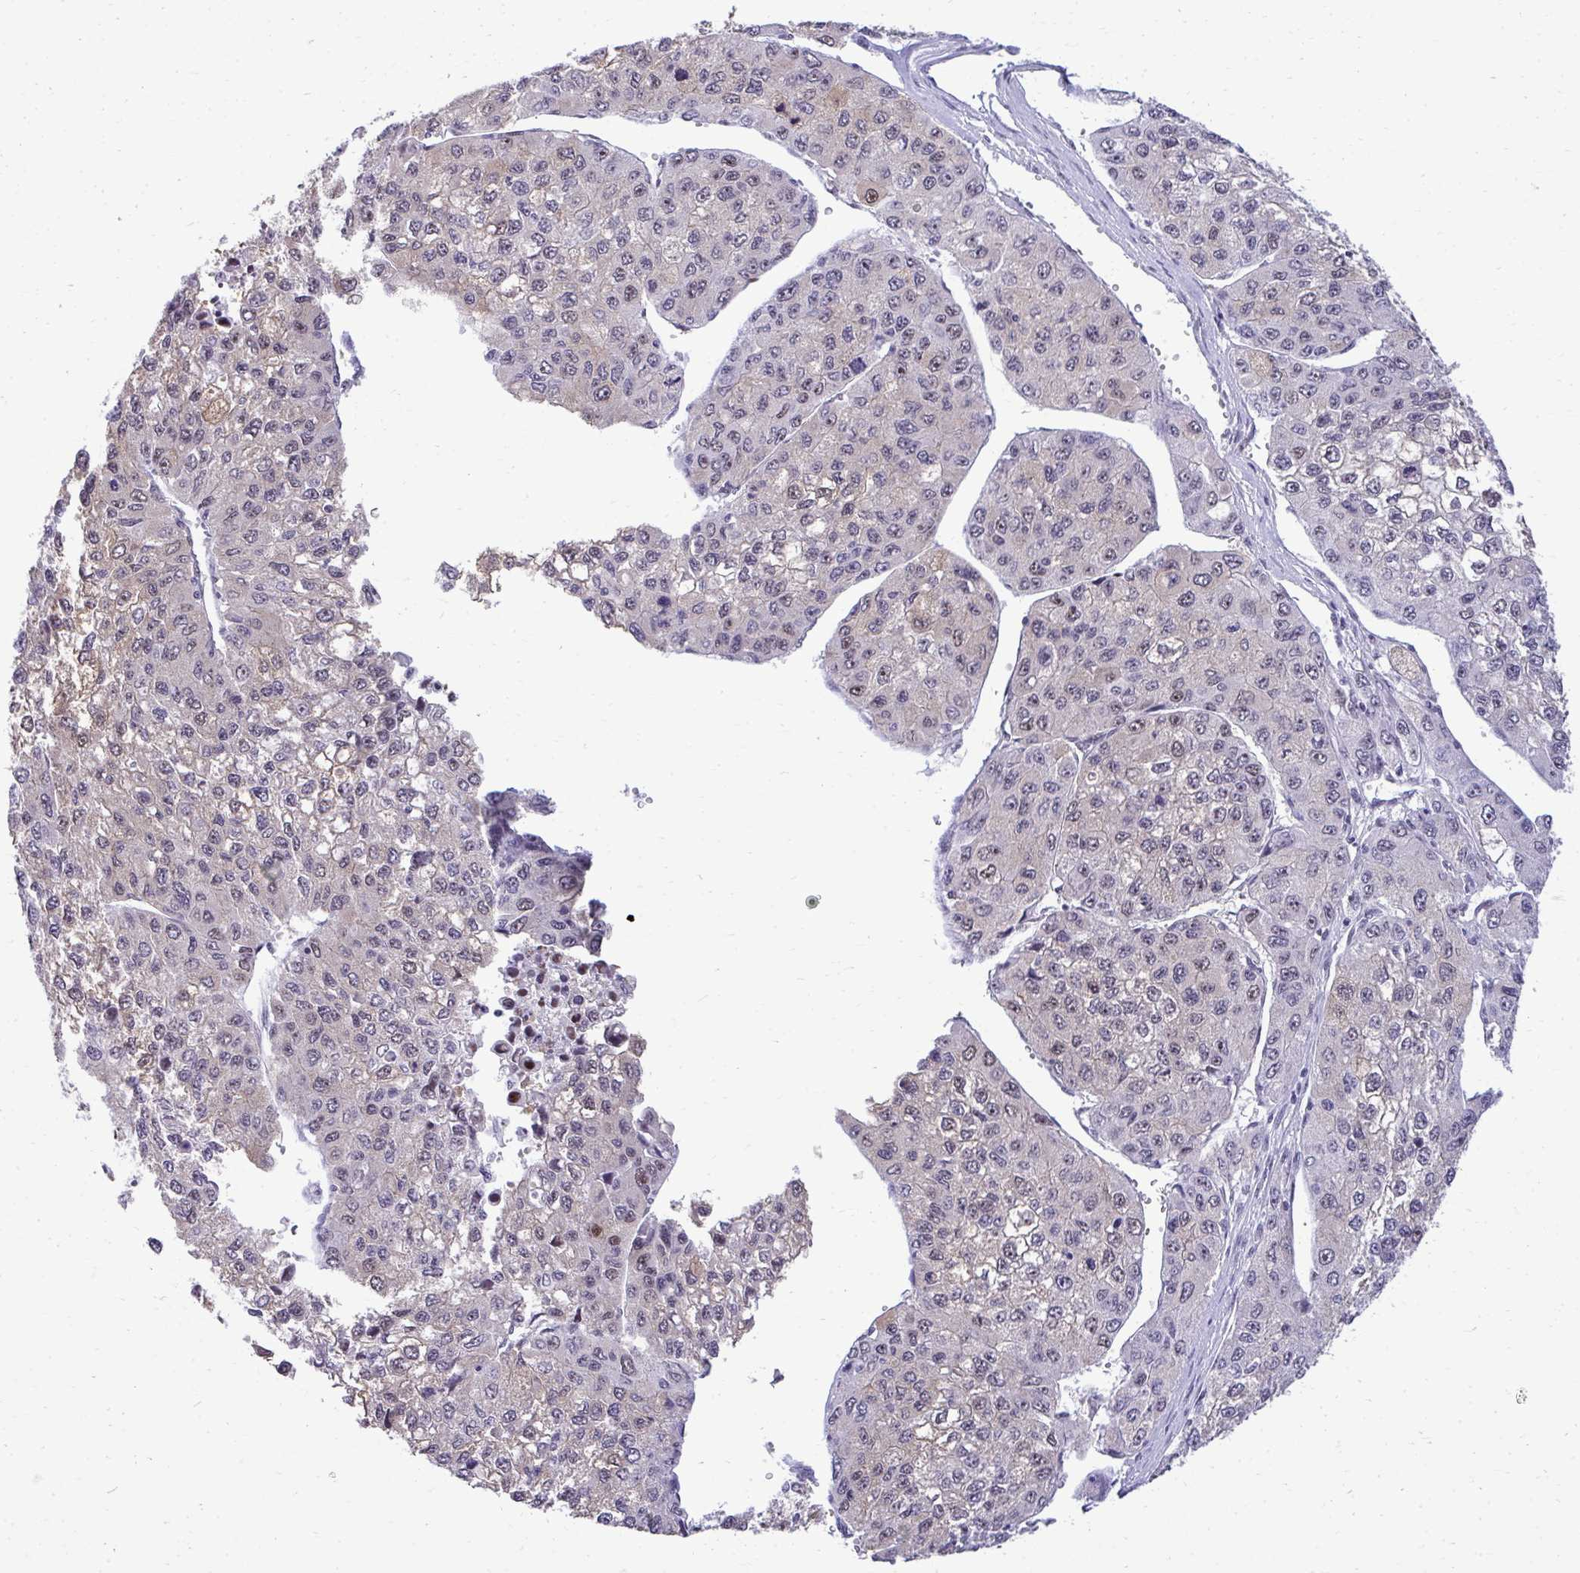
{"staining": {"intensity": "weak", "quantity": "25%-75%", "location": "nuclear"}, "tissue": "liver cancer", "cell_type": "Tumor cells", "image_type": "cancer", "snomed": [{"axis": "morphology", "description": "Carcinoma, Hepatocellular, NOS"}, {"axis": "topography", "description": "Liver"}], "caption": "DAB (3,3'-diaminobenzidine) immunohistochemical staining of liver hepatocellular carcinoma demonstrates weak nuclear protein staining in approximately 25%-75% of tumor cells.", "gene": "PELP1", "patient": {"sex": "female", "age": 66}}